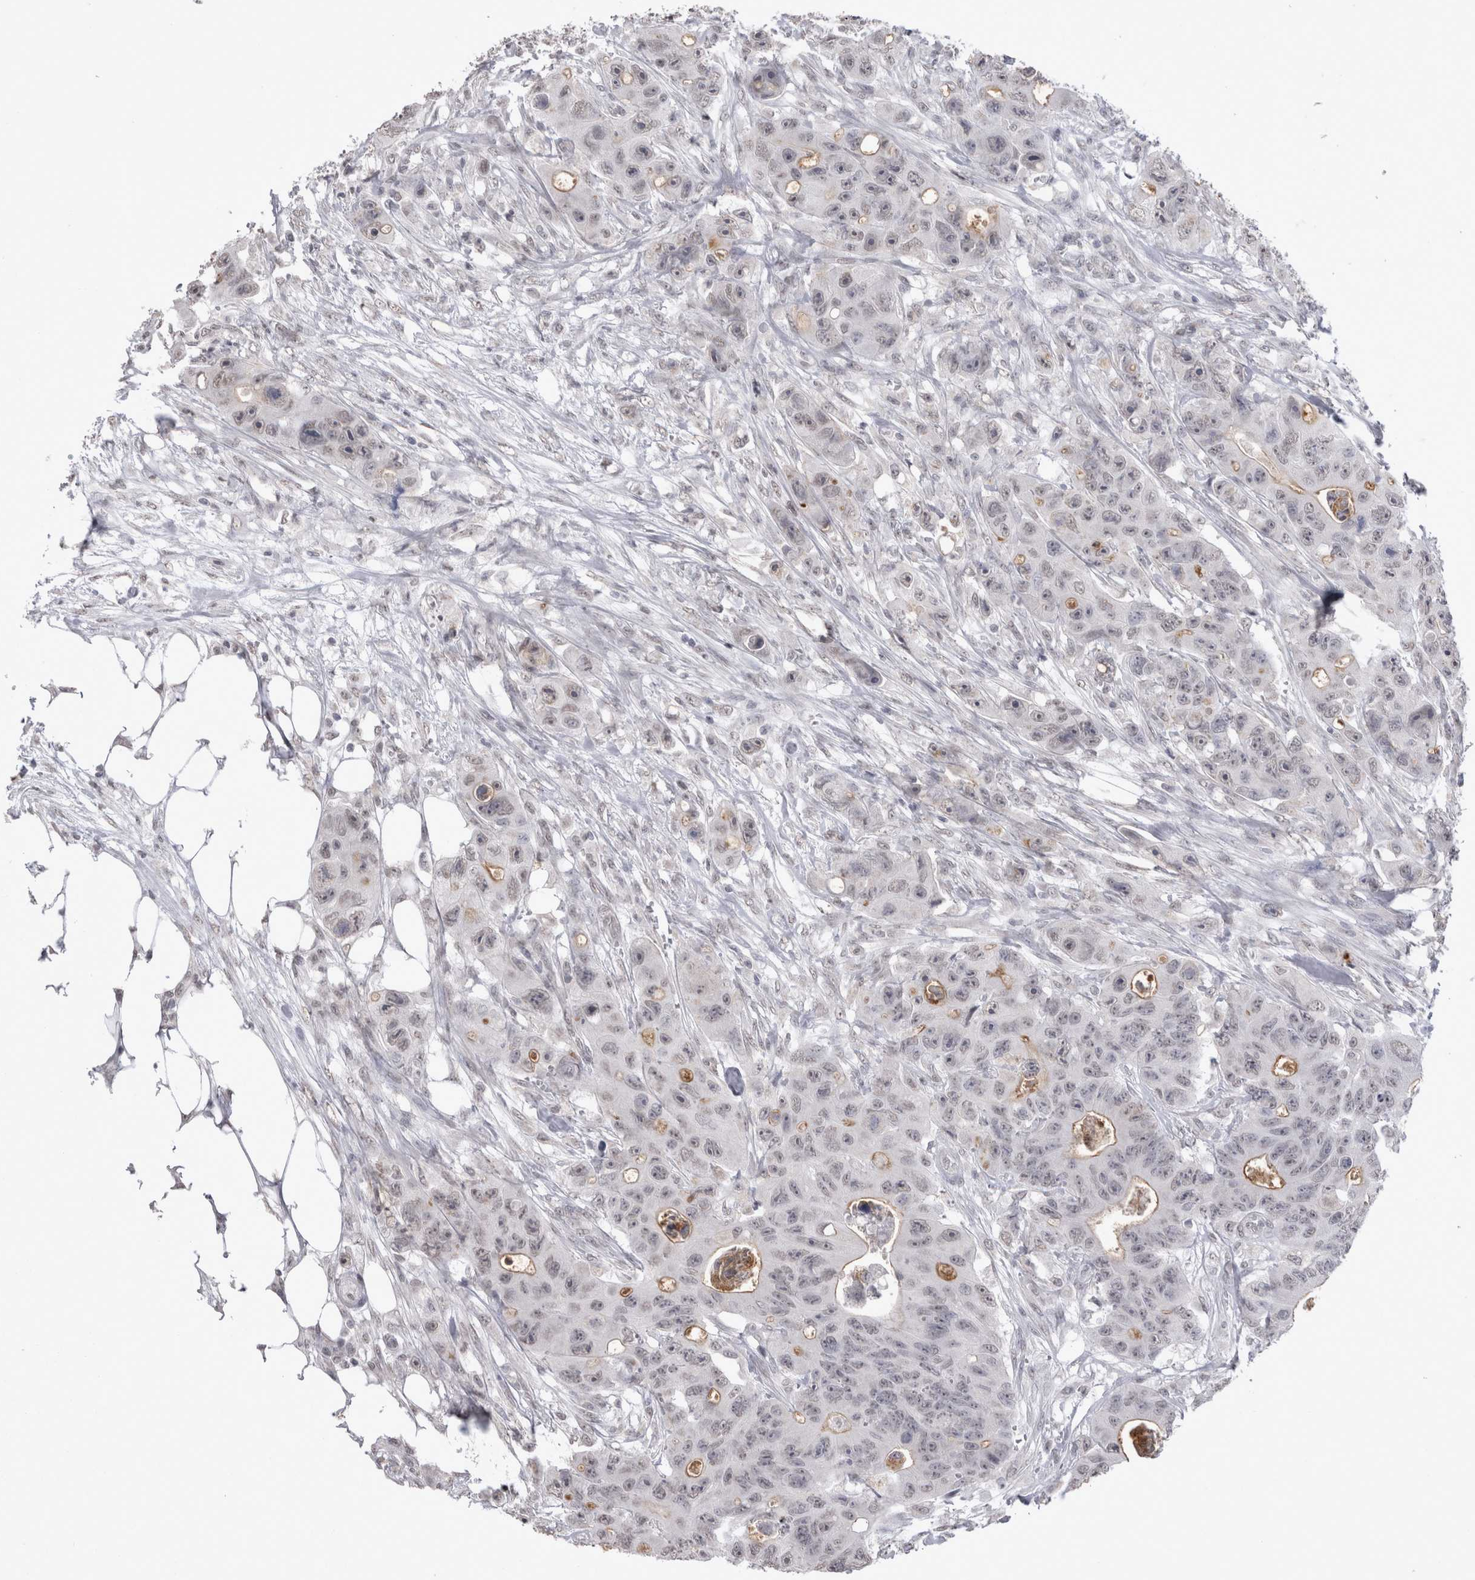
{"staining": {"intensity": "moderate", "quantity": "<25%", "location": "cytoplasmic/membranous"}, "tissue": "colorectal cancer", "cell_type": "Tumor cells", "image_type": "cancer", "snomed": [{"axis": "morphology", "description": "Adenocarcinoma, NOS"}, {"axis": "topography", "description": "Colon"}], "caption": "This is an image of immunohistochemistry (IHC) staining of adenocarcinoma (colorectal), which shows moderate staining in the cytoplasmic/membranous of tumor cells.", "gene": "DDX4", "patient": {"sex": "female", "age": 46}}